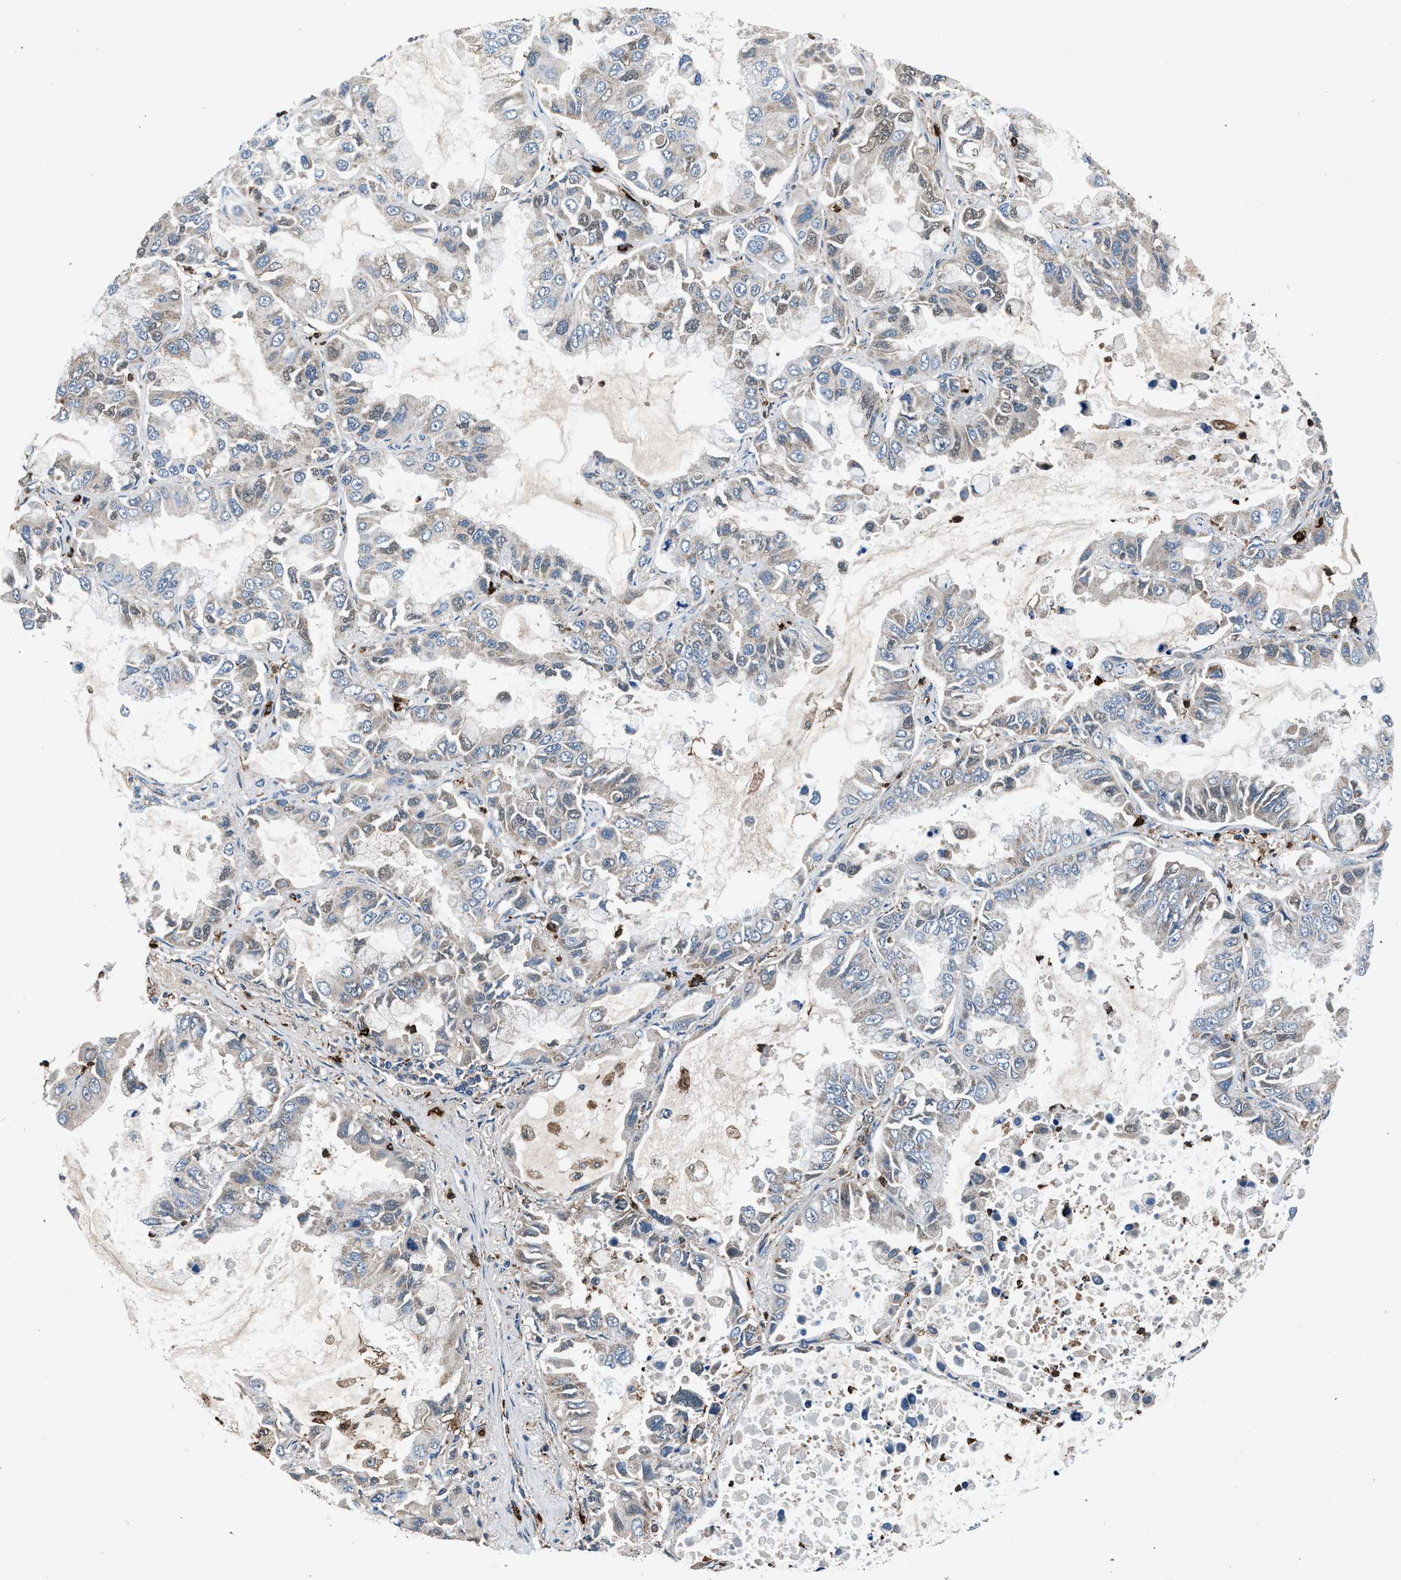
{"staining": {"intensity": "weak", "quantity": "<25%", "location": "cytoplasmic/membranous"}, "tissue": "lung cancer", "cell_type": "Tumor cells", "image_type": "cancer", "snomed": [{"axis": "morphology", "description": "Adenocarcinoma, NOS"}, {"axis": "topography", "description": "Lung"}], "caption": "There is no significant expression in tumor cells of lung cancer (adenocarcinoma).", "gene": "FAM221A", "patient": {"sex": "male", "age": 64}}